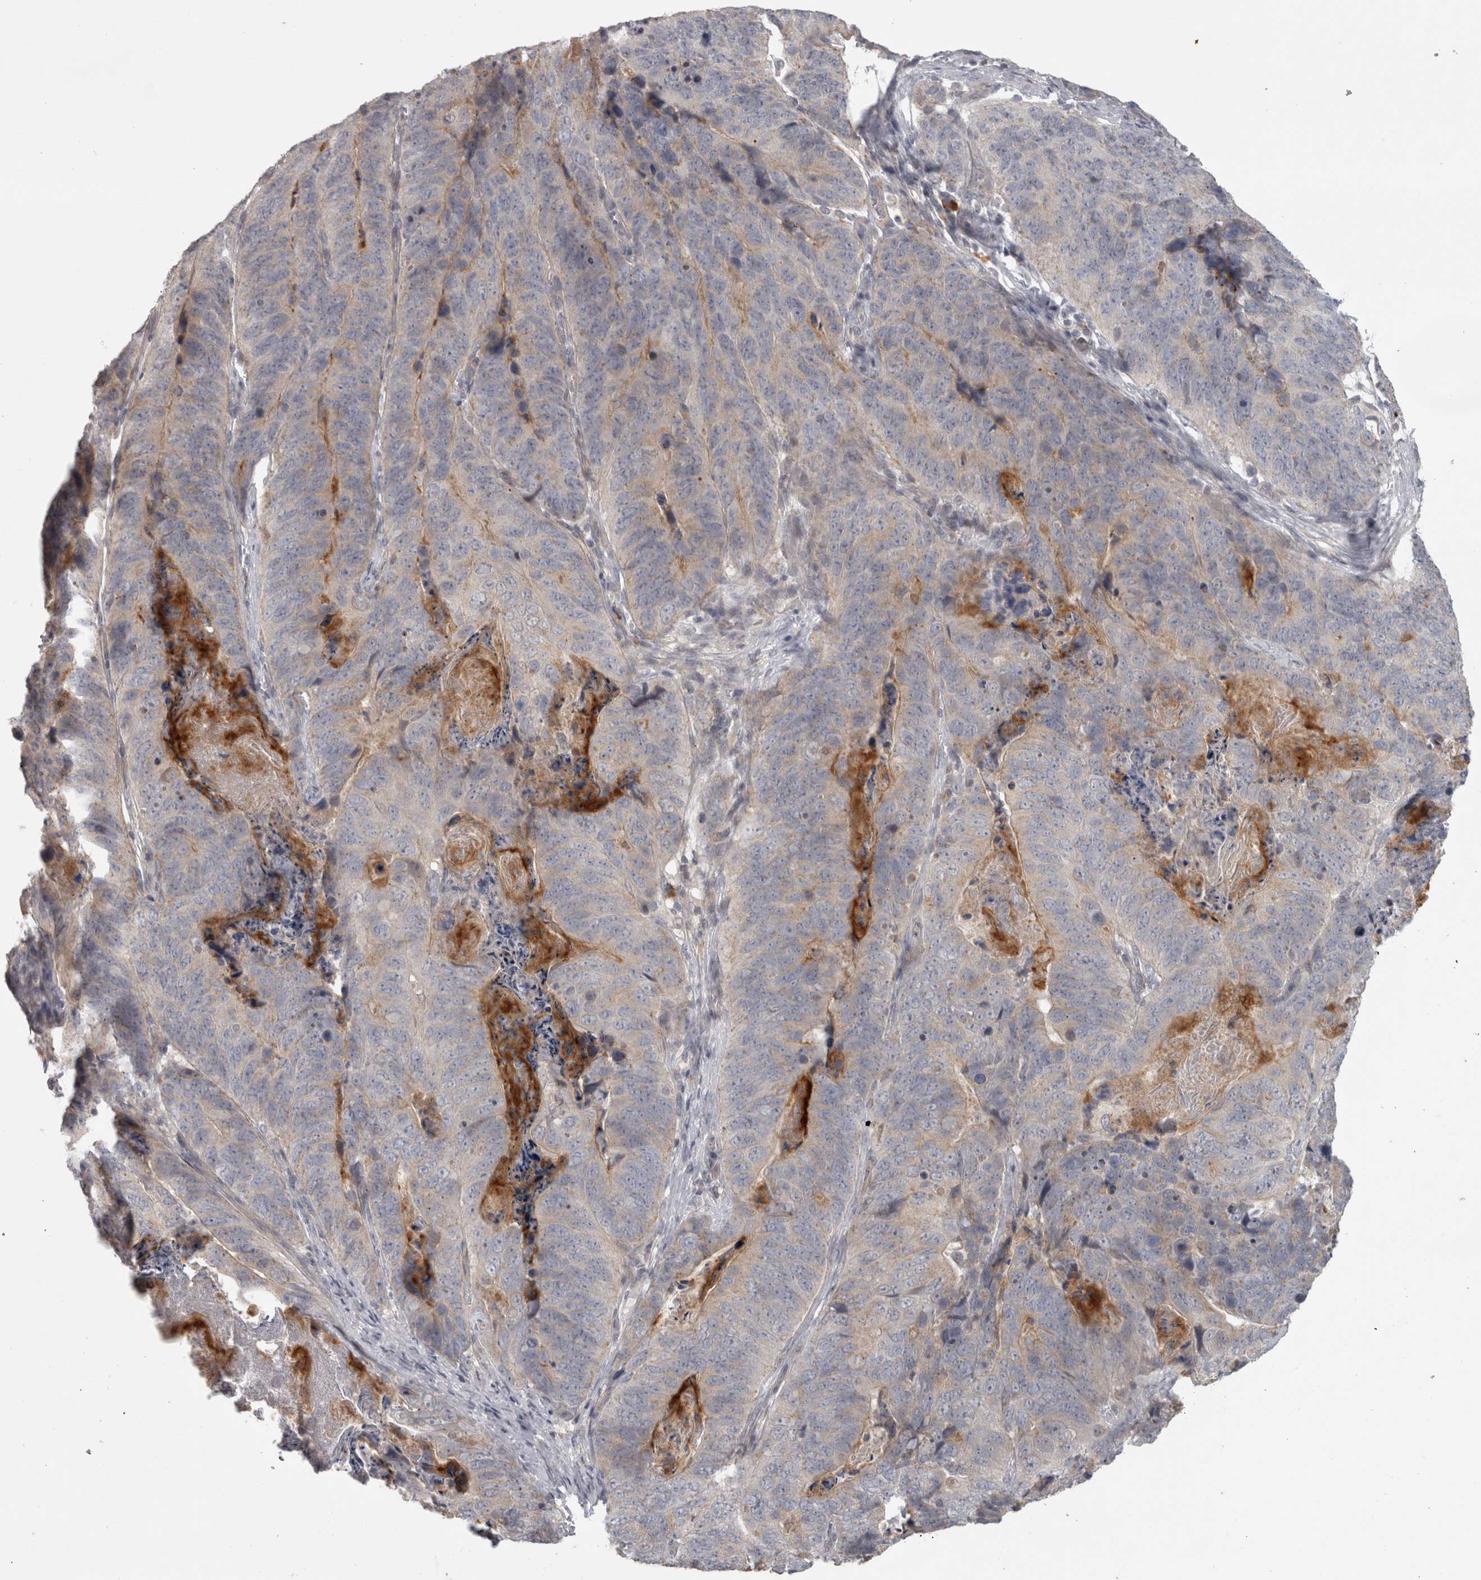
{"staining": {"intensity": "negative", "quantity": "none", "location": "none"}, "tissue": "stomach cancer", "cell_type": "Tumor cells", "image_type": "cancer", "snomed": [{"axis": "morphology", "description": "Normal tissue, NOS"}, {"axis": "morphology", "description": "Adenocarcinoma, NOS"}, {"axis": "topography", "description": "Stomach"}], "caption": "Immunohistochemistry (IHC) of human adenocarcinoma (stomach) reveals no expression in tumor cells.", "gene": "SLCO5A1", "patient": {"sex": "female", "age": 89}}